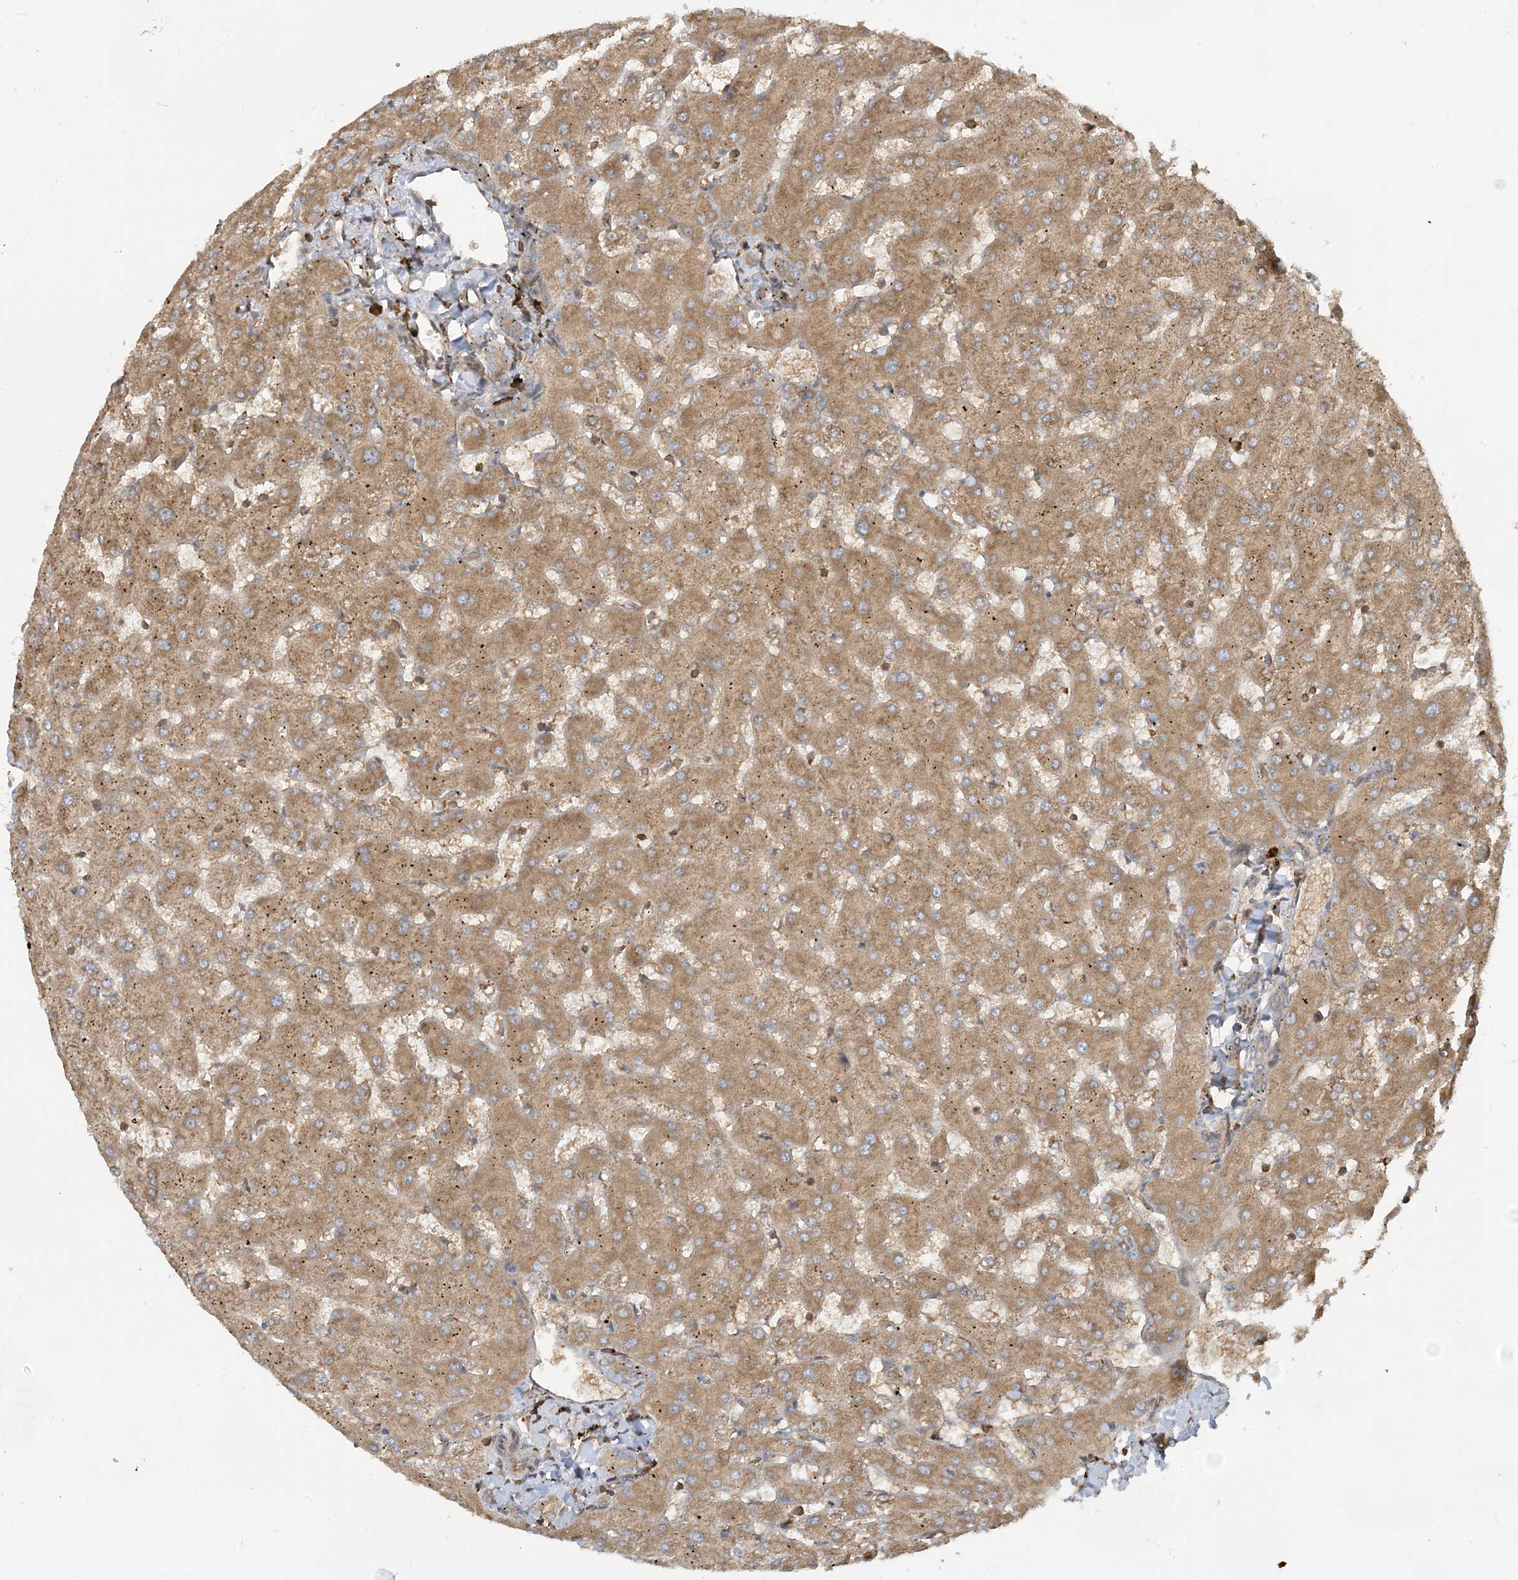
{"staining": {"intensity": "moderate", "quantity": "25%-75%", "location": "cytoplasmic/membranous"}, "tissue": "liver", "cell_type": "Cholangiocytes", "image_type": "normal", "snomed": [{"axis": "morphology", "description": "Normal tissue, NOS"}, {"axis": "topography", "description": "Liver"}], "caption": "A high-resolution image shows IHC staining of normal liver, which displays moderate cytoplasmic/membranous expression in approximately 25%-75% of cholangiocytes. (DAB IHC, brown staining for protein, blue staining for nuclei).", "gene": "SRP72", "patient": {"sex": "female", "age": 63}}